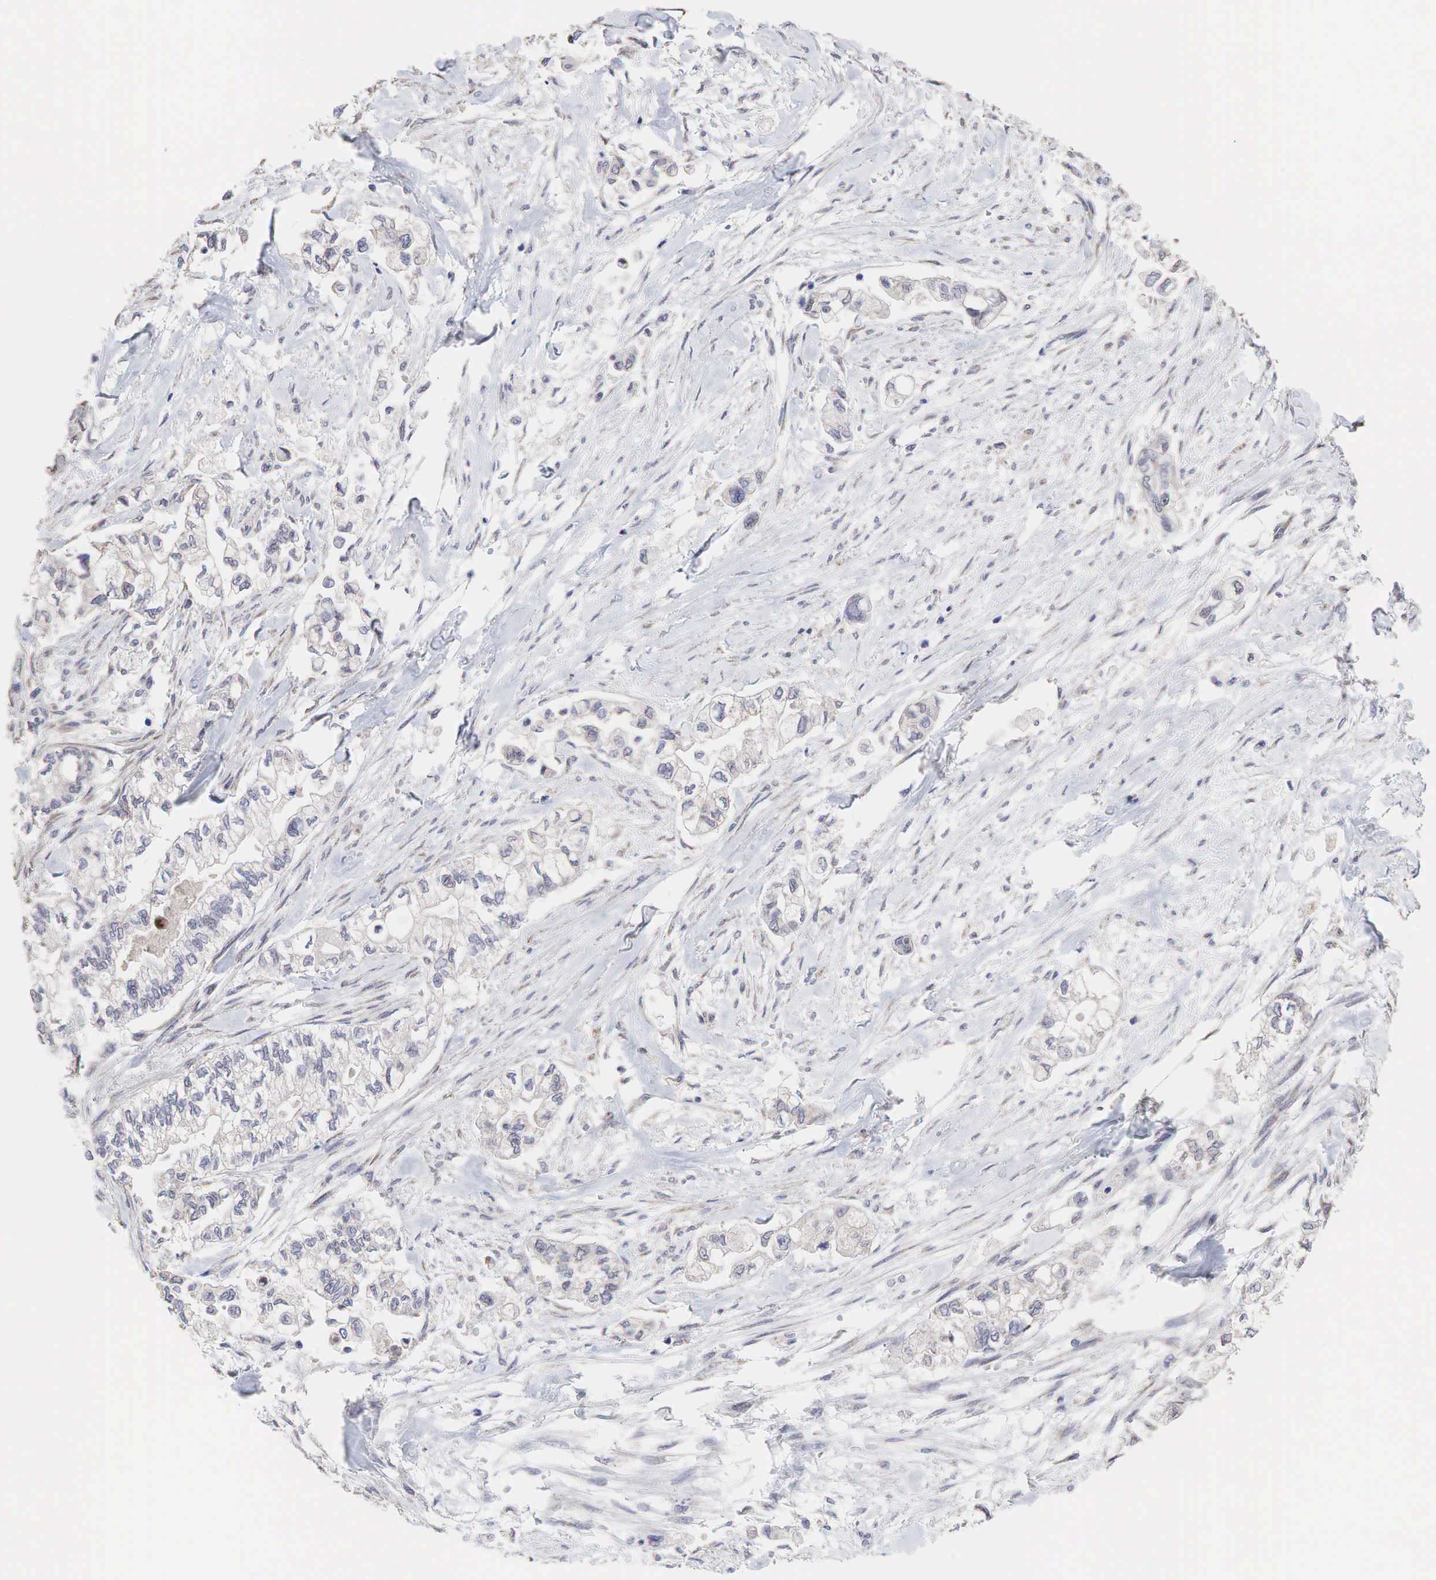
{"staining": {"intensity": "weak", "quantity": ">75%", "location": "cytoplasmic/membranous"}, "tissue": "pancreatic cancer", "cell_type": "Tumor cells", "image_type": "cancer", "snomed": [{"axis": "morphology", "description": "Adenocarcinoma, NOS"}, {"axis": "topography", "description": "Pancreas"}], "caption": "Immunohistochemistry (IHC) (DAB (3,3'-diaminobenzidine)) staining of pancreatic cancer displays weak cytoplasmic/membranous protein staining in about >75% of tumor cells.", "gene": "DKC1", "patient": {"sex": "male", "age": 79}}